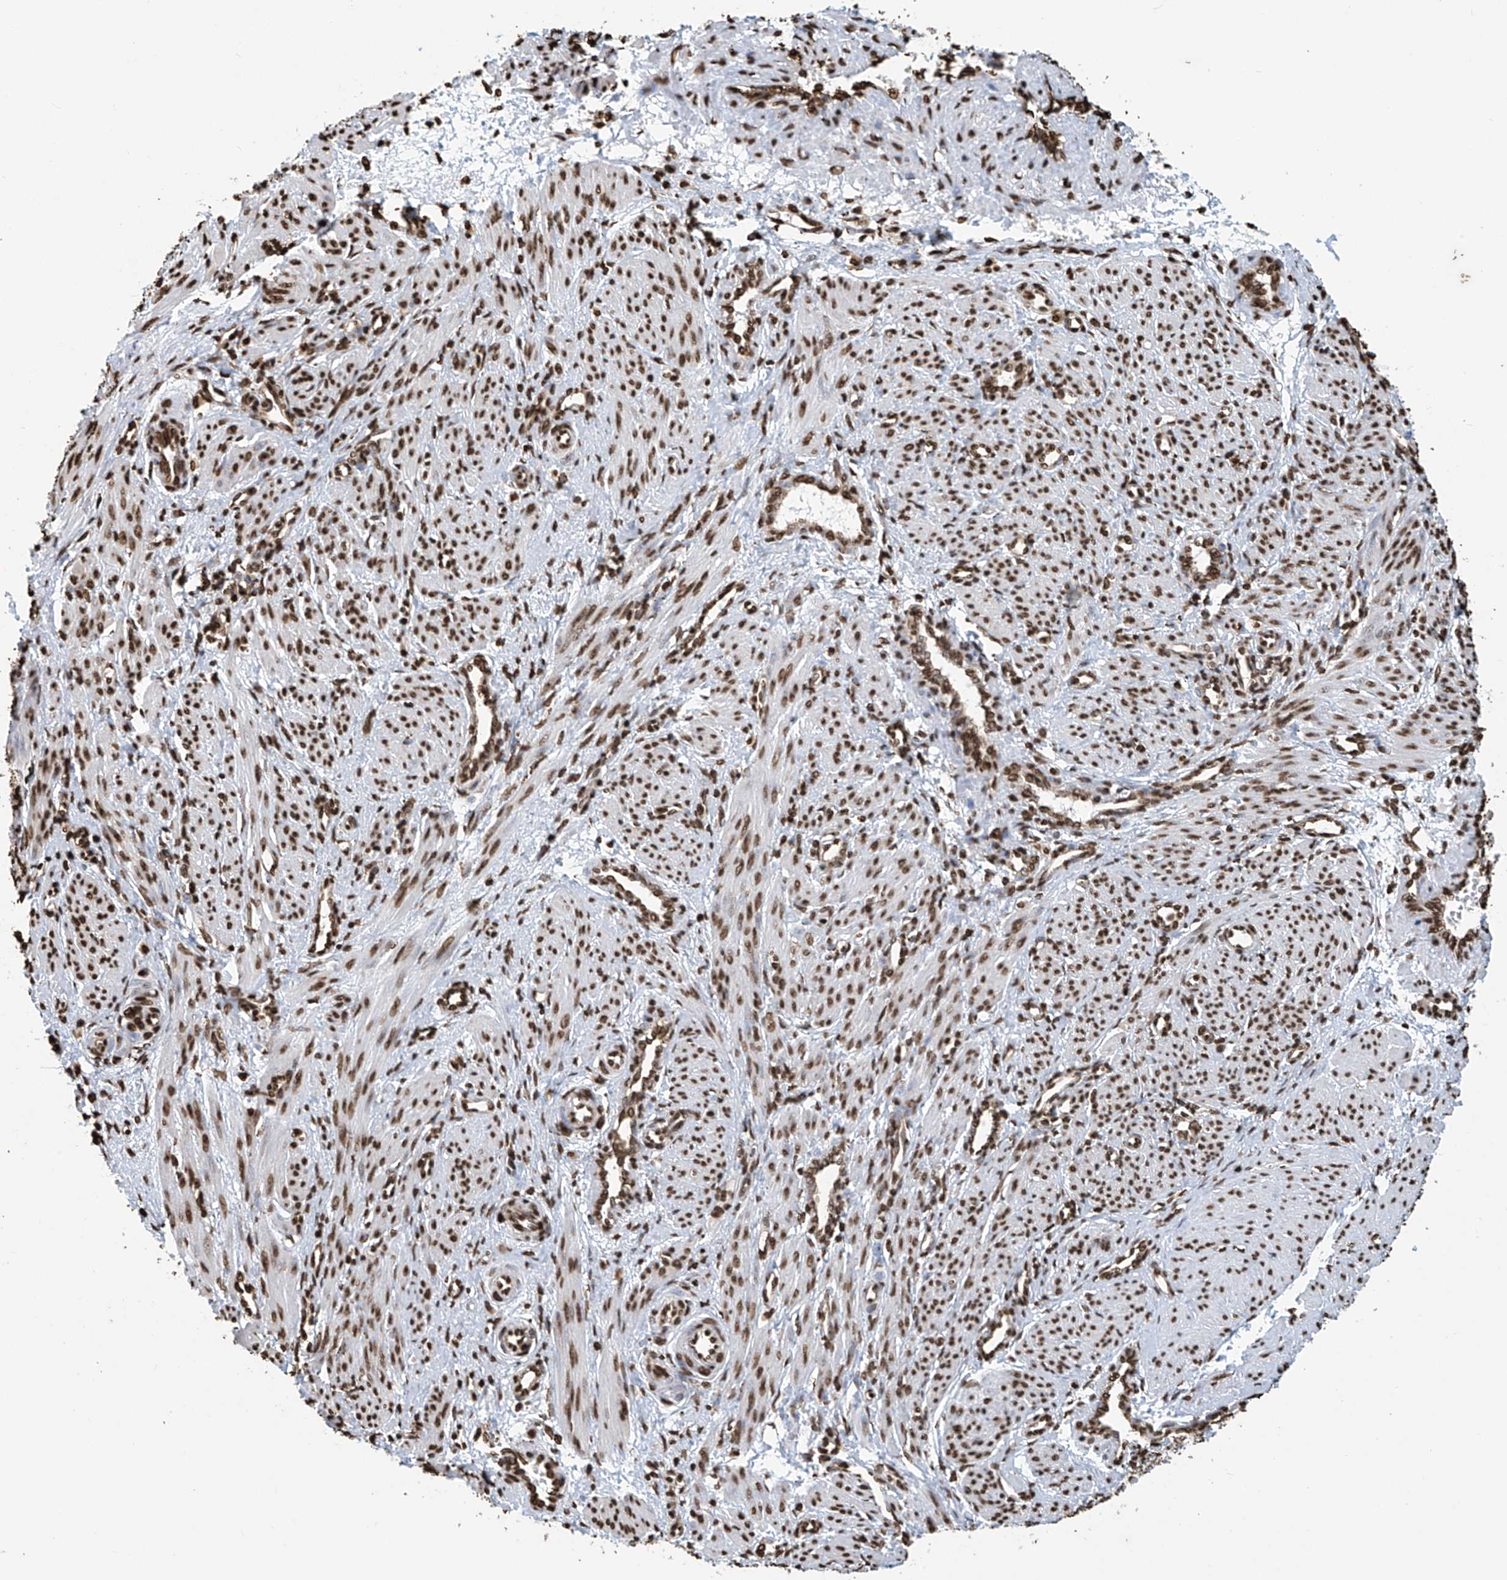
{"staining": {"intensity": "strong", "quantity": ">75%", "location": "nuclear"}, "tissue": "smooth muscle", "cell_type": "Smooth muscle cells", "image_type": "normal", "snomed": [{"axis": "morphology", "description": "Normal tissue, NOS"}, {"axis": "topography", "description": "Endometrium"}], "caption": "A high-resolution micrograph shows immunohistochemistry staining of benign smooth muscle, which shows strong nuclear staining in approximately >75% of smooth muscle cells. (DAB (3,3'-diaminobenzidine) = brown stain, brightfield microscopy at high magnification).", "gene": "DPPA2", "patient": {"sex": "female", "age": 33}}